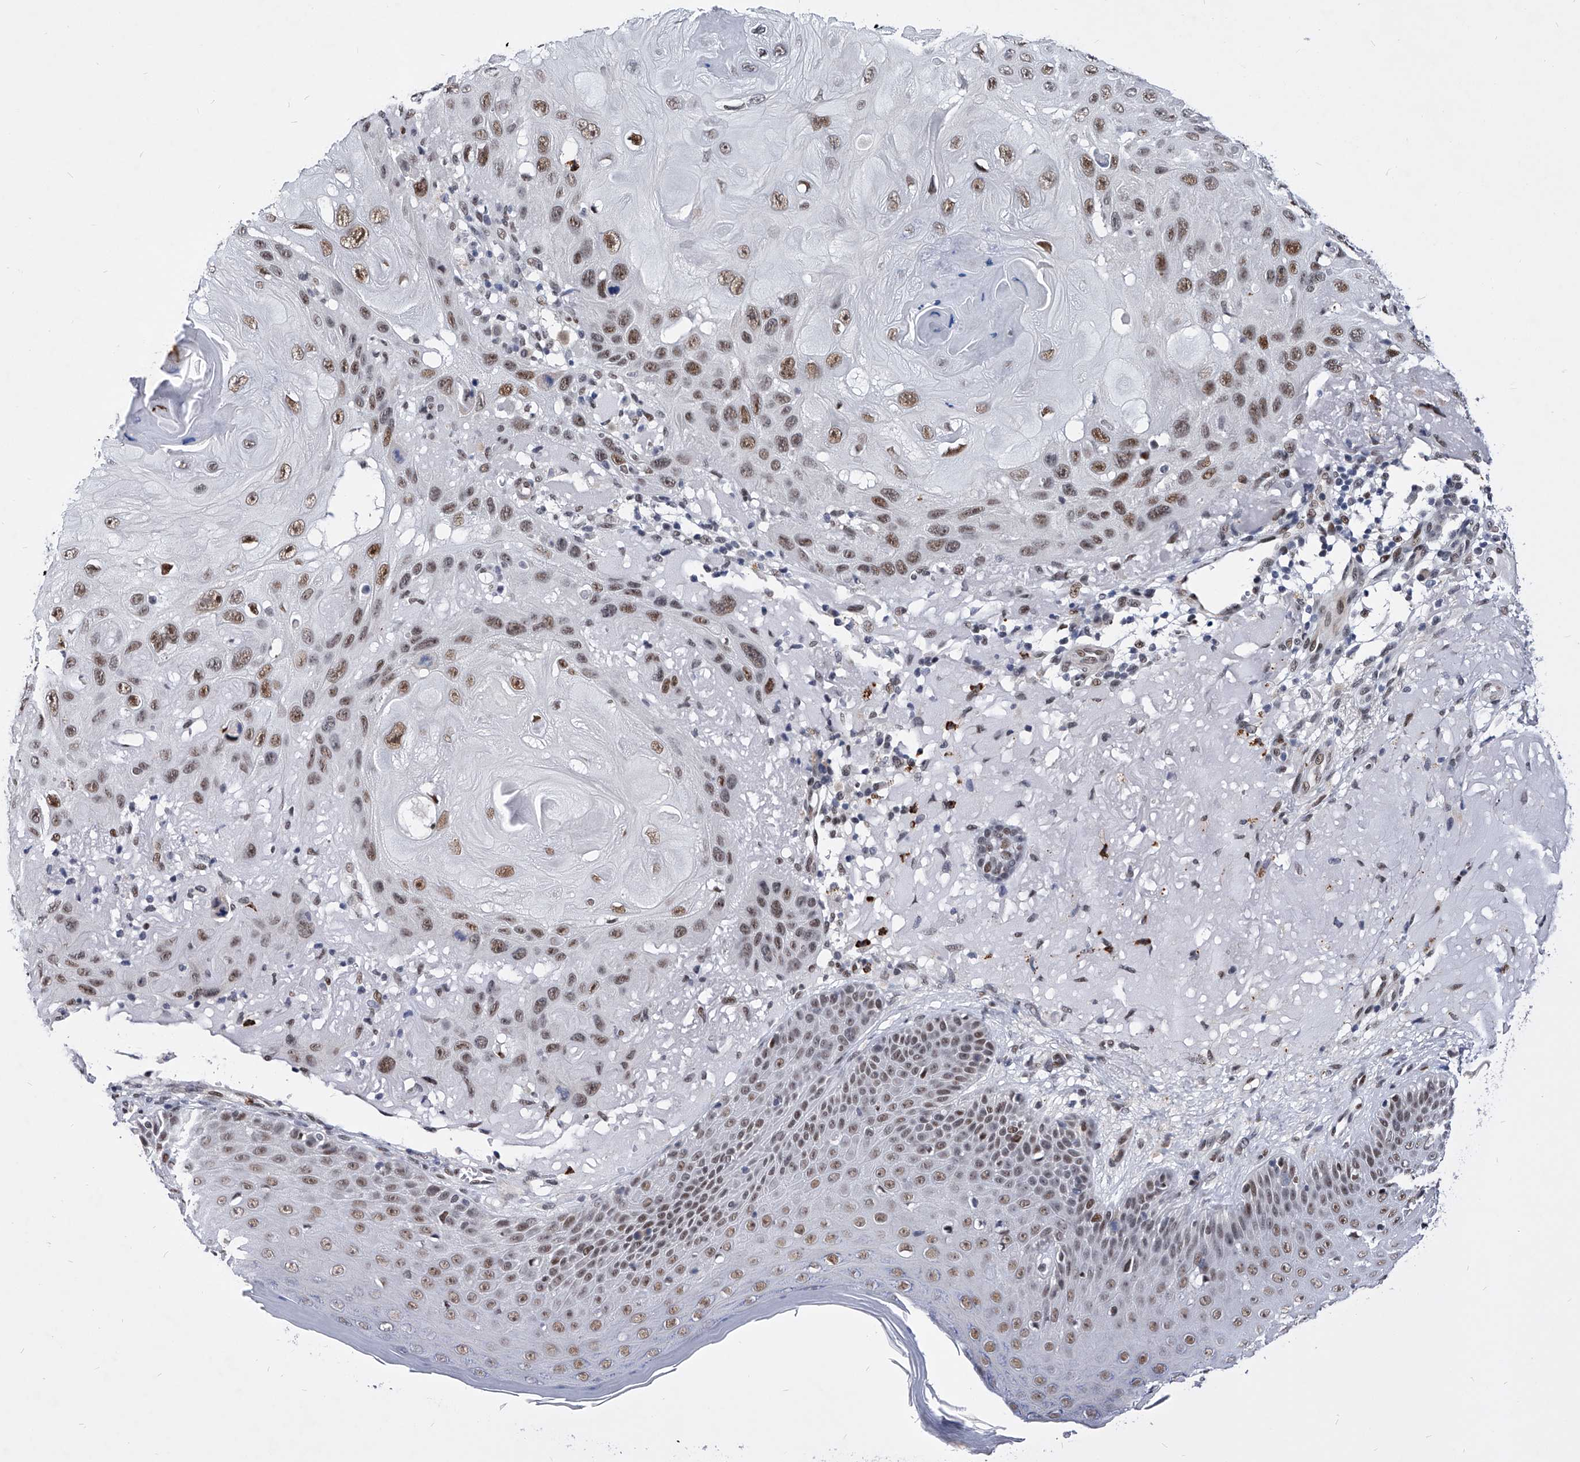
{"staining": {"intensity": "moderate", "quantity": ">75%", "location": "nuclear"}, "tissue": "skin cancer", "cell_type": "Tumor cells", "image_type": "cancer", "snomed": [{"axis": "morphology", "description": "Normal tissue, NOS"}, {"axis": "morphology", "description": "Squamous cell carcinoma, NOS"}, {"axis": "topography", "description": "Skin"}], "caption": "High-power microscopy captured an immunohistochemistry photomicrograph of skin cancer (squamous cell carcinoma), revealing moderate nuclear positivity in about >75% of tumor cells.", "gene": "TESK2", "patient": {"sex": "female", "age": 96}}